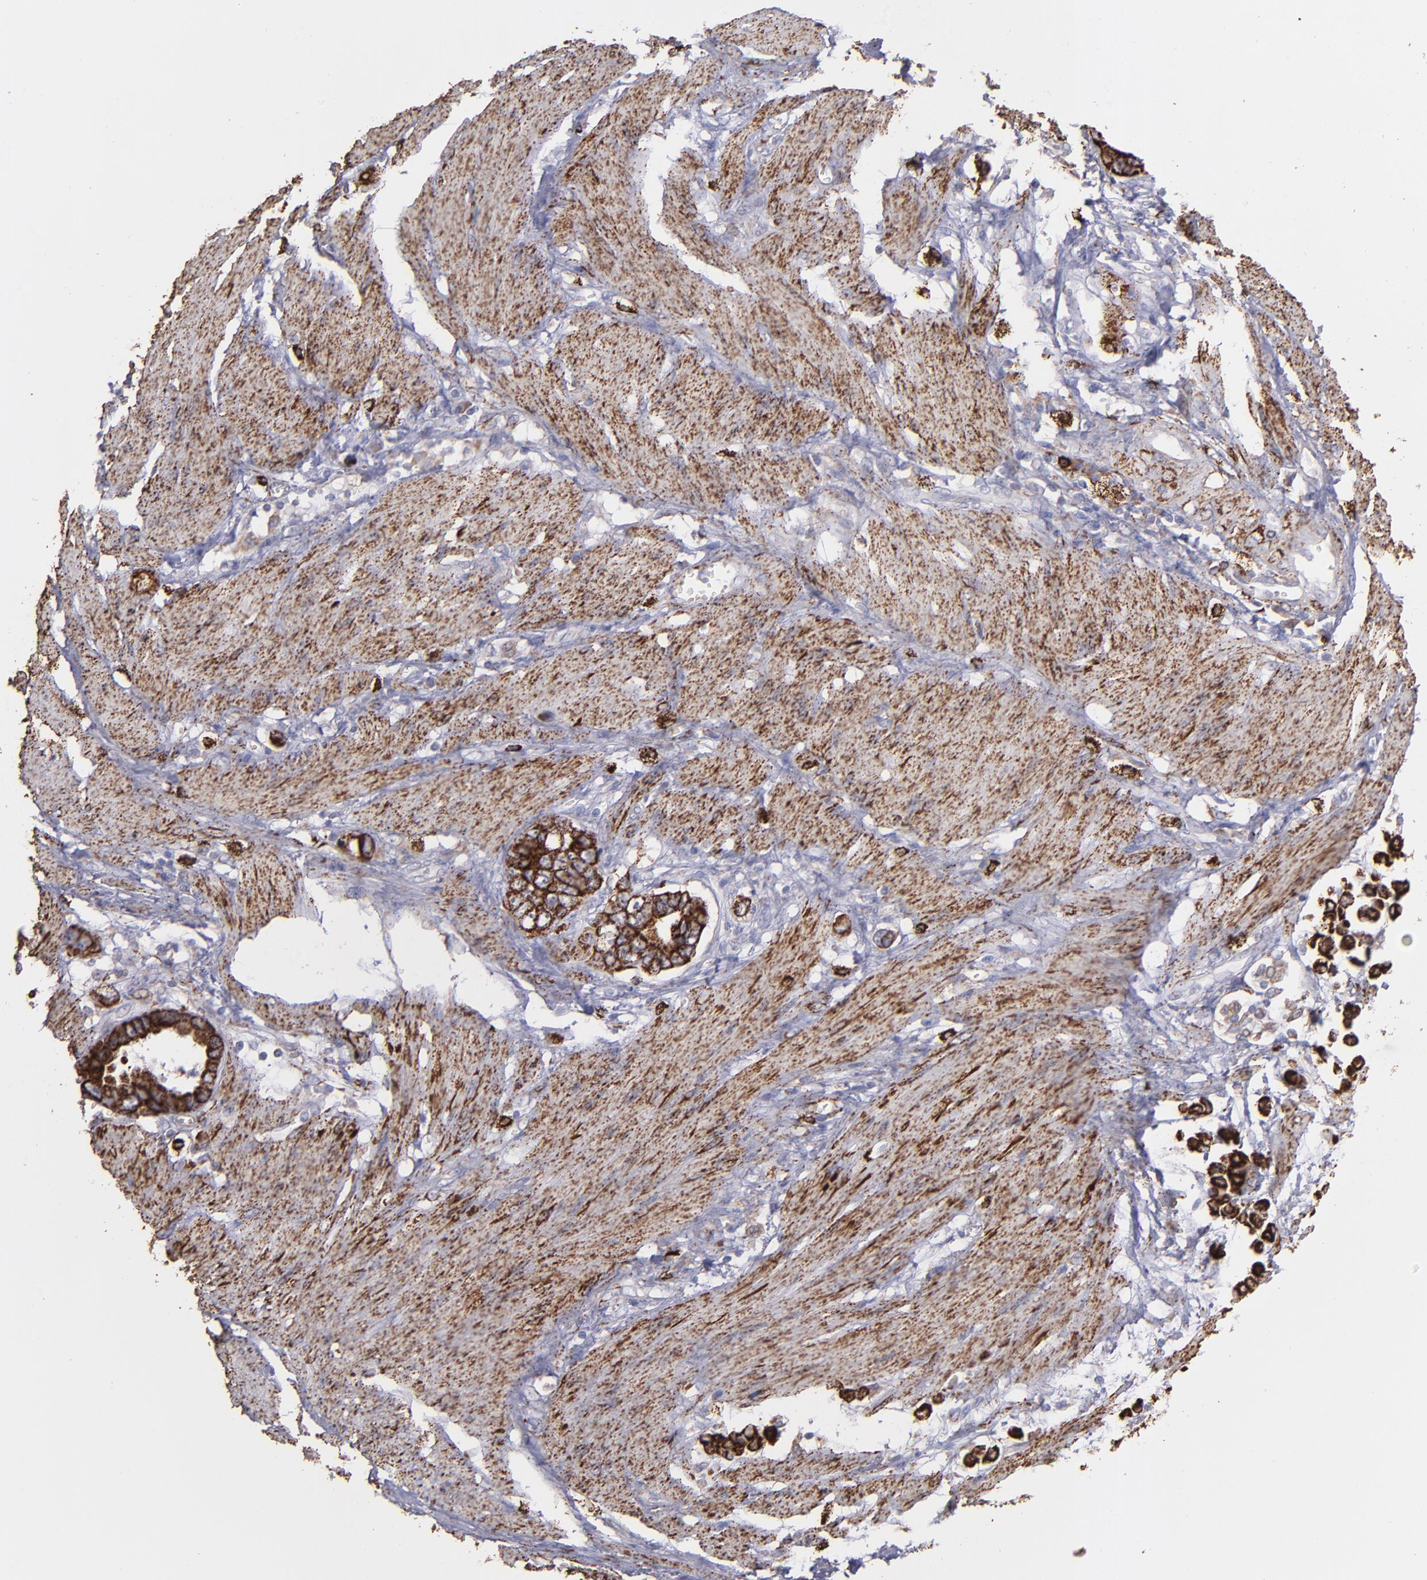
{"staining": {"intensity": "strong", "quantity": ">75%", "location": "cytoplasmic/membranous"}, "tissue": "stomach cancer", "cell_type": "Tumor cells", "image_type": "cancer", "snomed": [{"axis": "morphology", "description": "Adenocarcinoma, NOS"}, {"axis": "topography", "description": "Stomach"}], "caption": "Tumor cells demonstrate strong cytoplasmic/membranous staining in about >75% of cells in stomach cancer. The staining was performed using DAB (3,3'-diaminobenzidine) to visualize the protein expression in brown, while the nuclei were stained in blue with hematoxylin (Magnification: 20x).", "gene": "MAOB", "patient": {"sex": "male", "age": 78}}